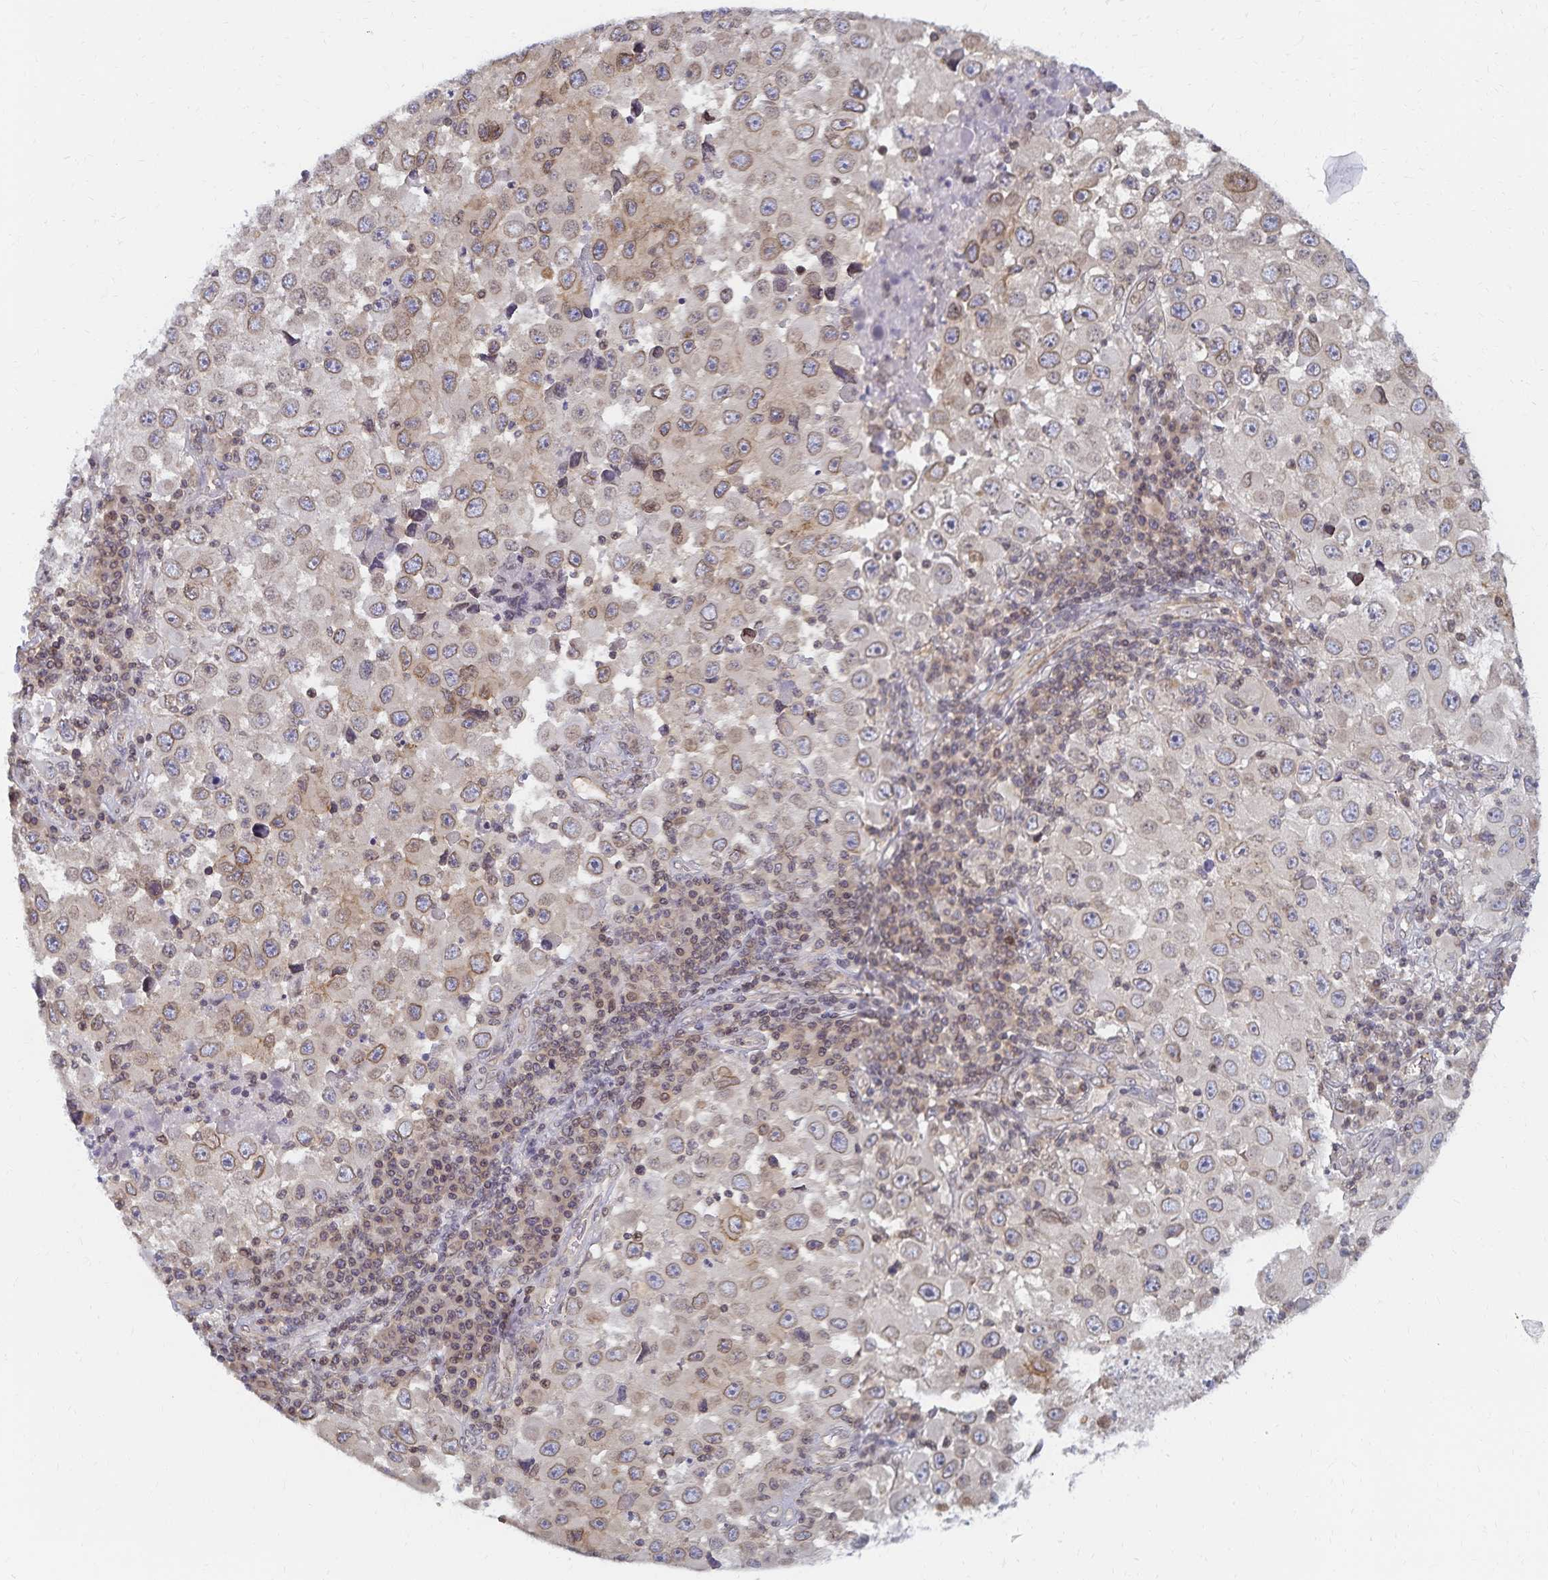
{"staining": {"intensity": "weak", "quantity": "25%-75%", "location": "cytoplasmic/membranous,nuclear"}, "tissue": "melanoma", "cell_type": "Tumor cells", "image_type": "cancer", "snomed": [{"axis": "morphology", "description": "Malignant melanoma, Metastatic site"}, {"axis": "topography", "description": "Lymph node"}], "caption": "Human malignant melanoma (metastatic site) stained with a protein marker reveals weak staining in tumor cells.", "gene": "RAB9B", "patient": {"sex": "female", "age": 67}}